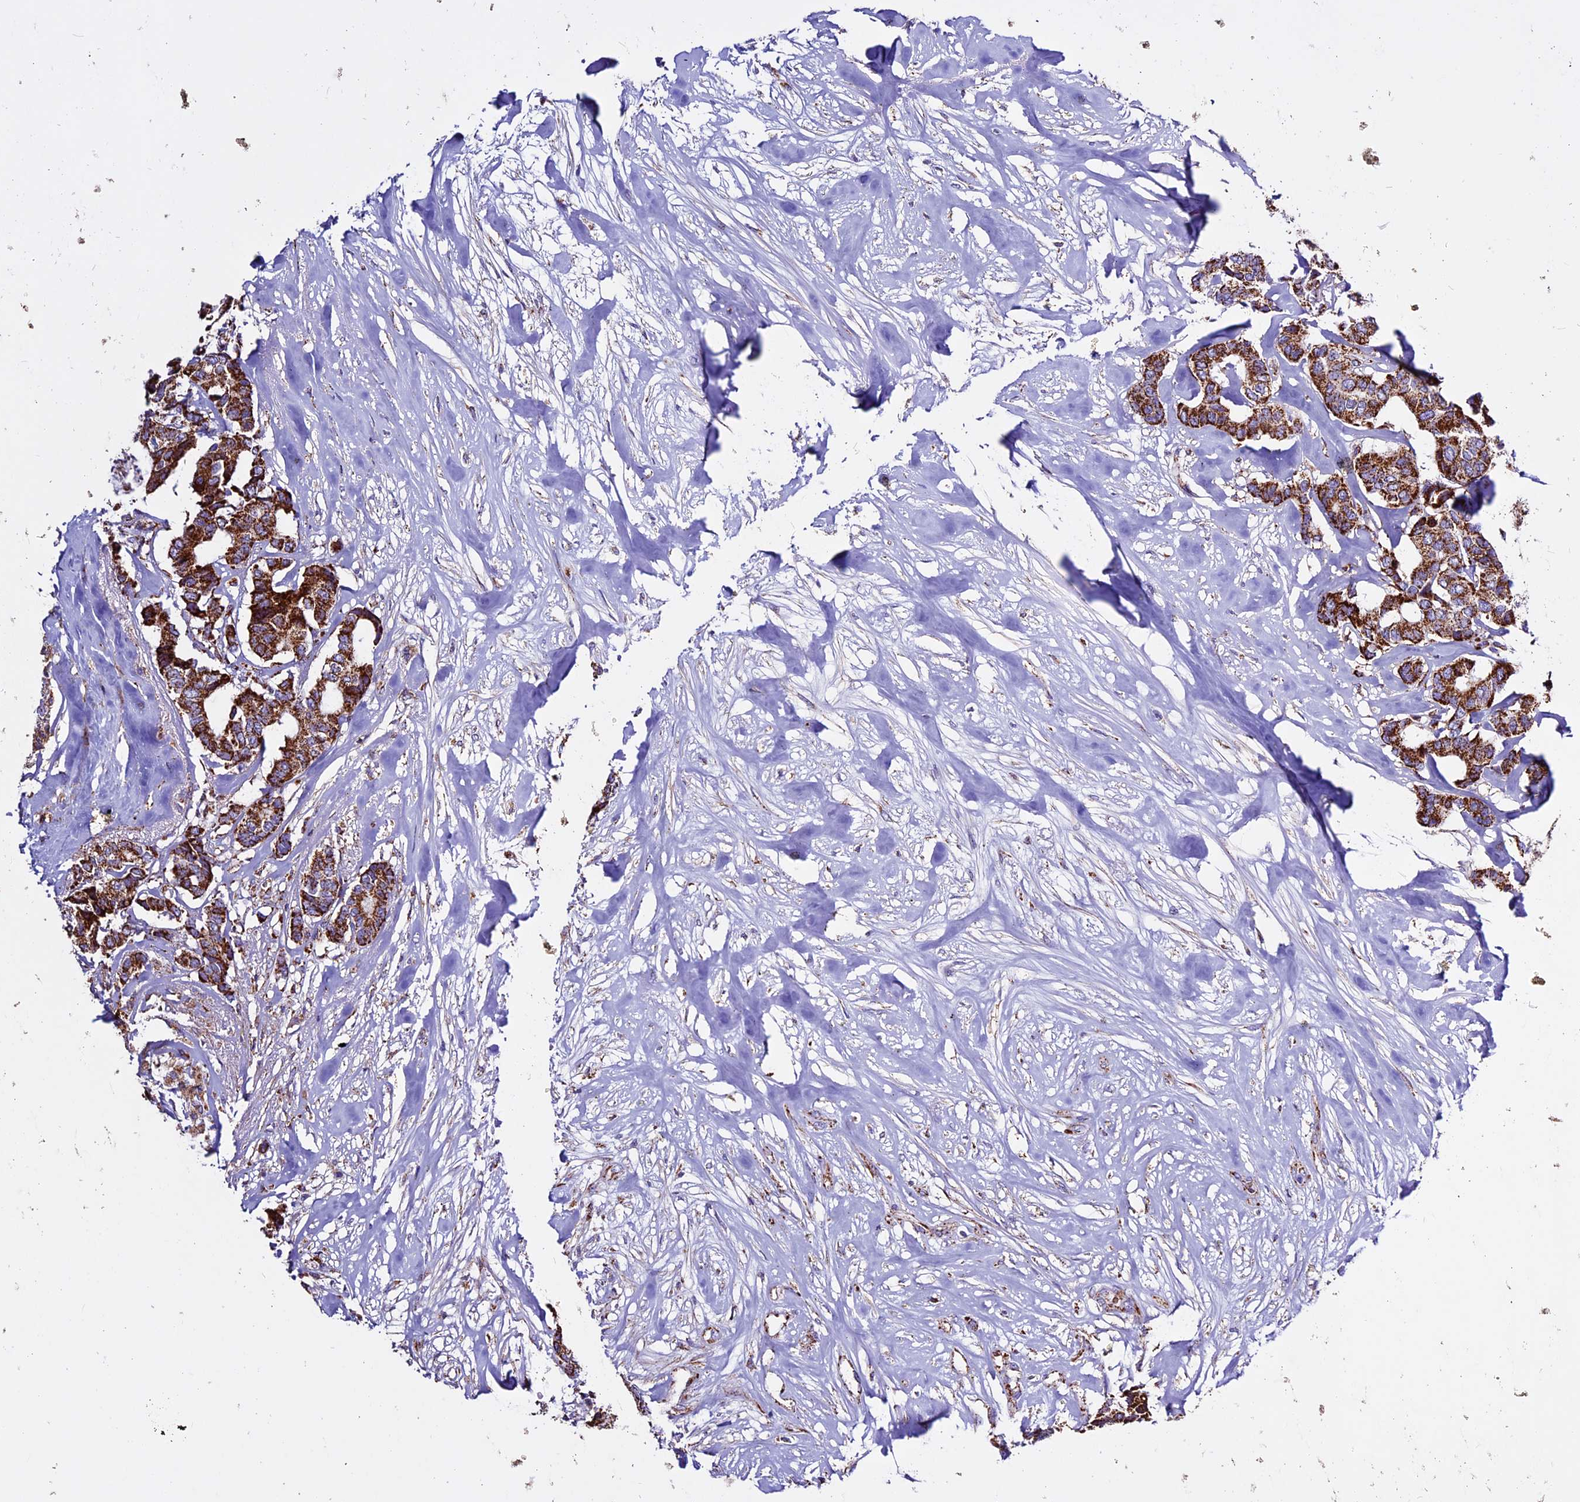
{"staining": {"intensity": "strong", "quantity": ">75%", "location": "cytoplasmic/membranous"}, "tissue": "breast cancer", "cell_type": "Tumor cells", "image_type": "cancer", "snomed": [{"axis": "morphology", "description": "Duct carcinoma"}, {"axis": "topography", "description": "Breast"}], "caption": "Protein staining of breast cancer (intraductal carcinoma) tissue shows strong cytoplasmic/membranous staining in approximately >75% of tumor cells.", "gene": "CX3CL1", "patient": {"sex": "female", "age": 87}}